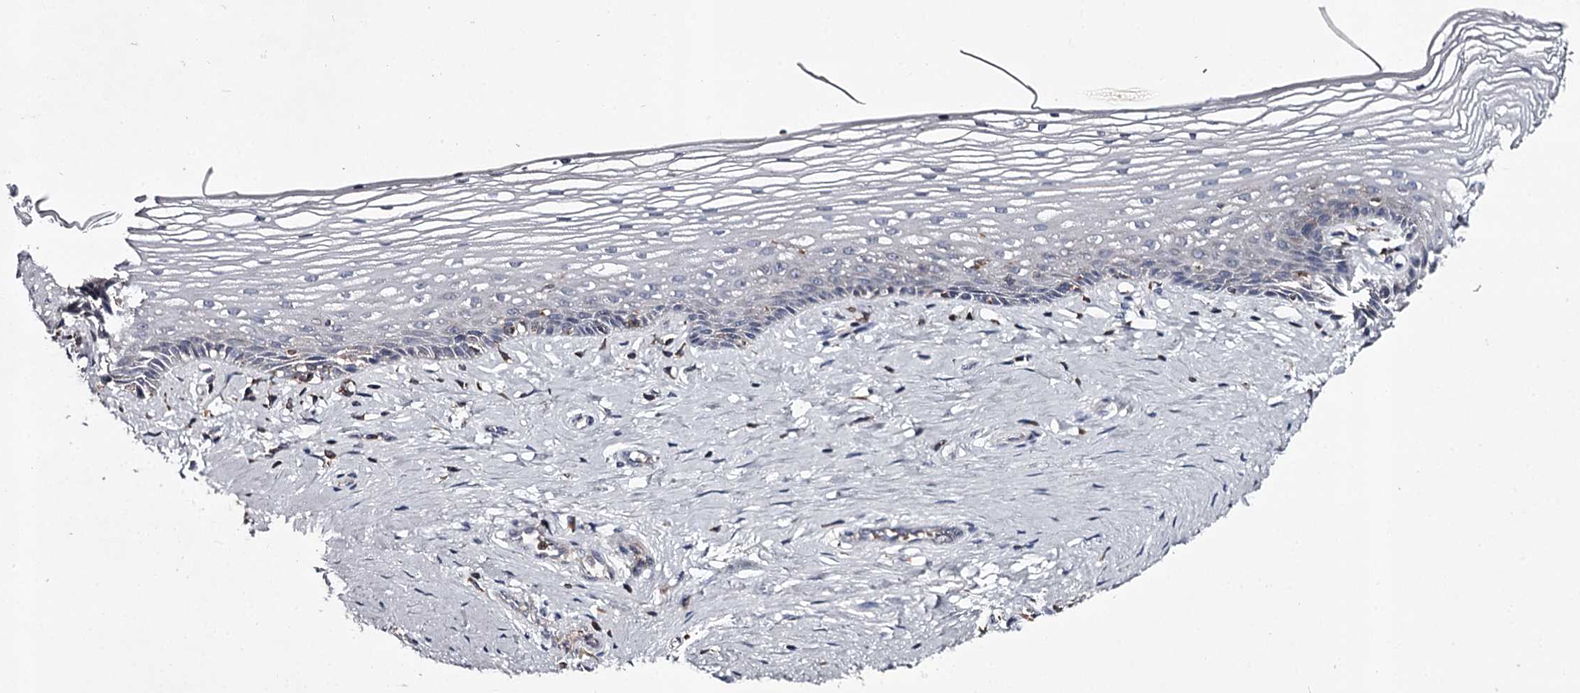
{"staining": {"intensity": "weak", "quantity": "<25%", "location": "cytoplasmic/membranous"}, "tissue": "vagina", "cell_type": "Squamous epithelial cells", "image_type": "normal", "snomed": [{"axis": "morphology", "description": "Normal tissue, NOS"}, {"axis": "topography", "description": "Vagina"}], "caption": "The histopathology image demonstrates no staining of squamous epithelial cells in unremarkable vagina.", "gene": "RASSF6", "patient": {"sex": "female", "age": 46}}